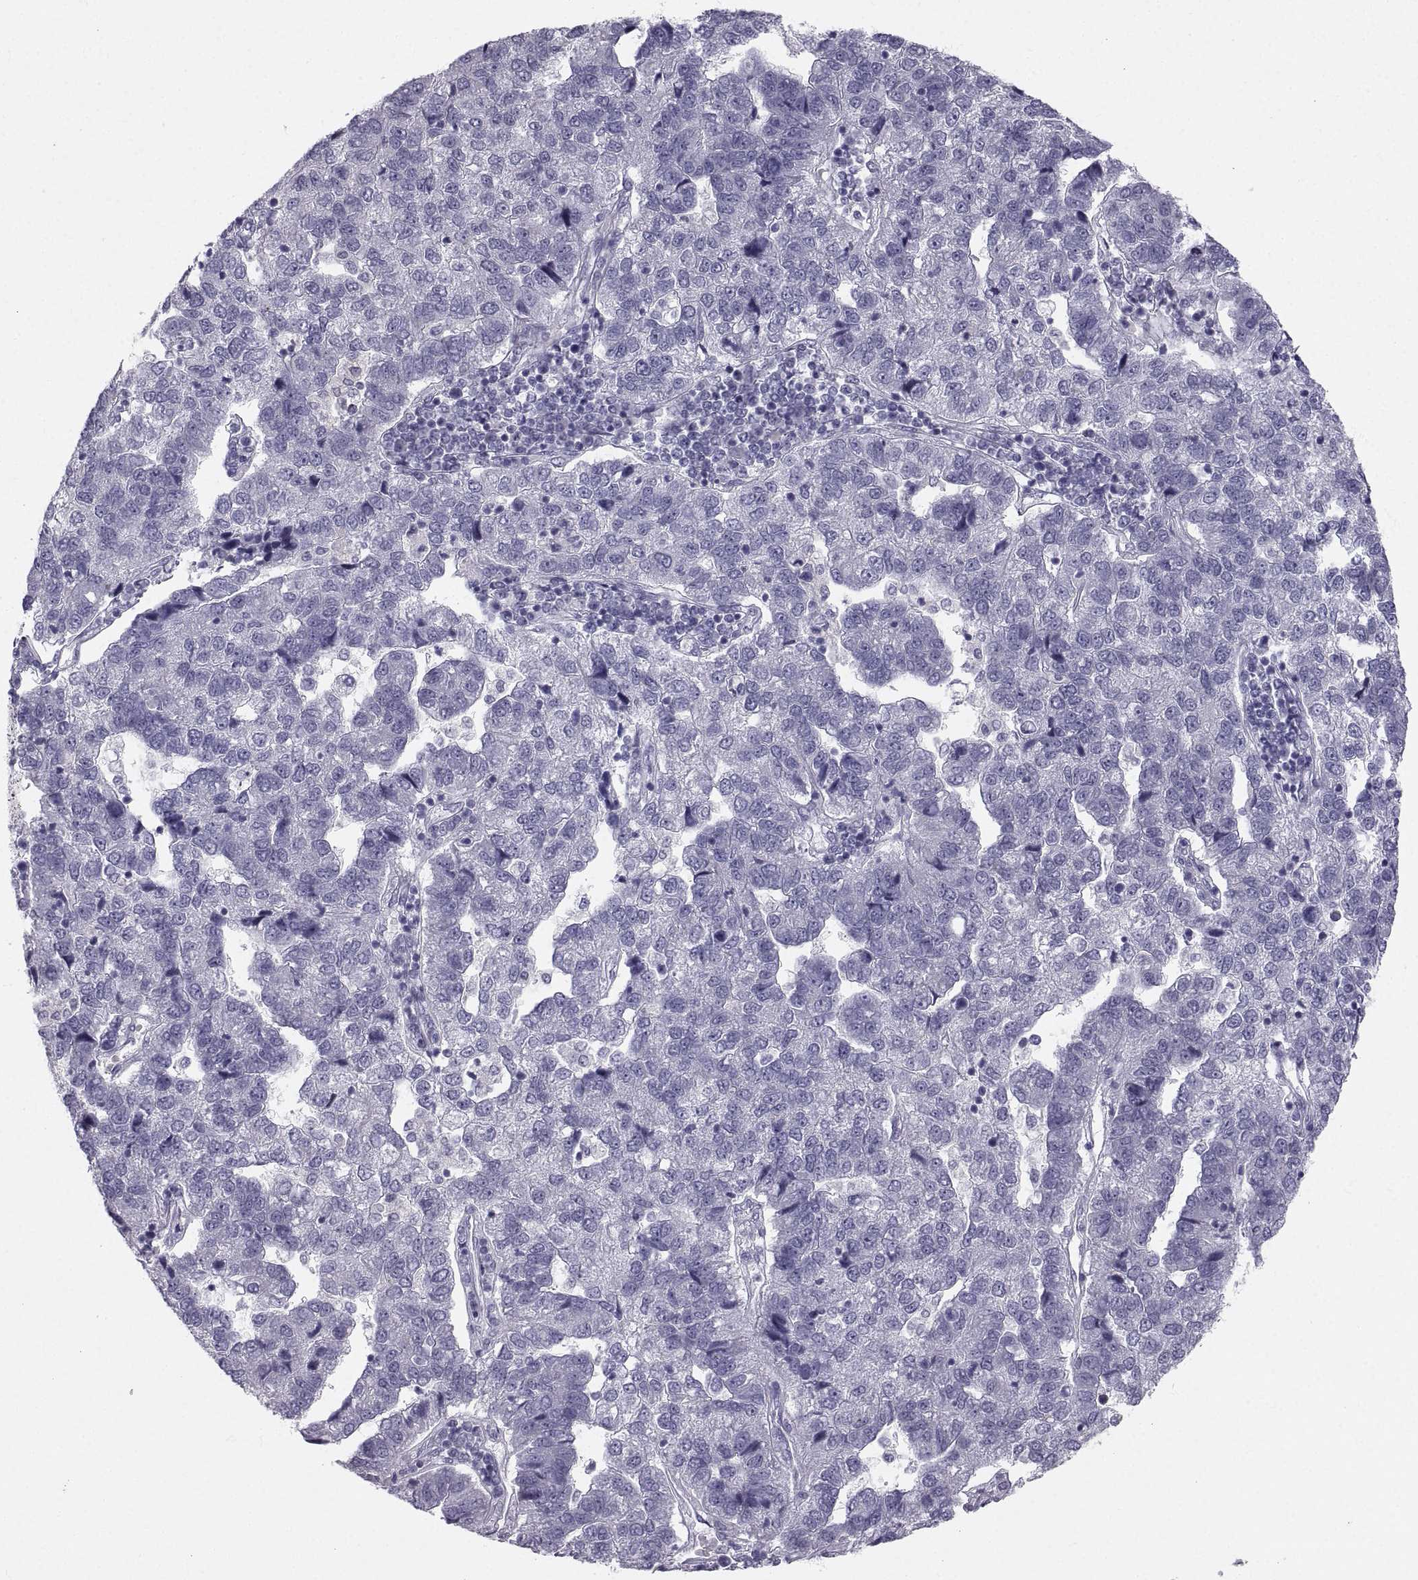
{"staining": {"intensity": "negative", "quantity": "none", "location": "none"}, "tissue": "pancreatic cancer", "cell_type": "Tumor cells", "image_type": "cancer", "snomed": [{"axis": "morphology", "description": "Adenocarcinoma, NOS"}, {"axis": "topography", "description": "Pancreas"}], "caption": "The immunohistochemistry photomicrograph has no significant positivity in tumor cells of pancreatic cancer tissue.", "gene": "ZNF185", "patient": {"sex": "female", "age": 61}}